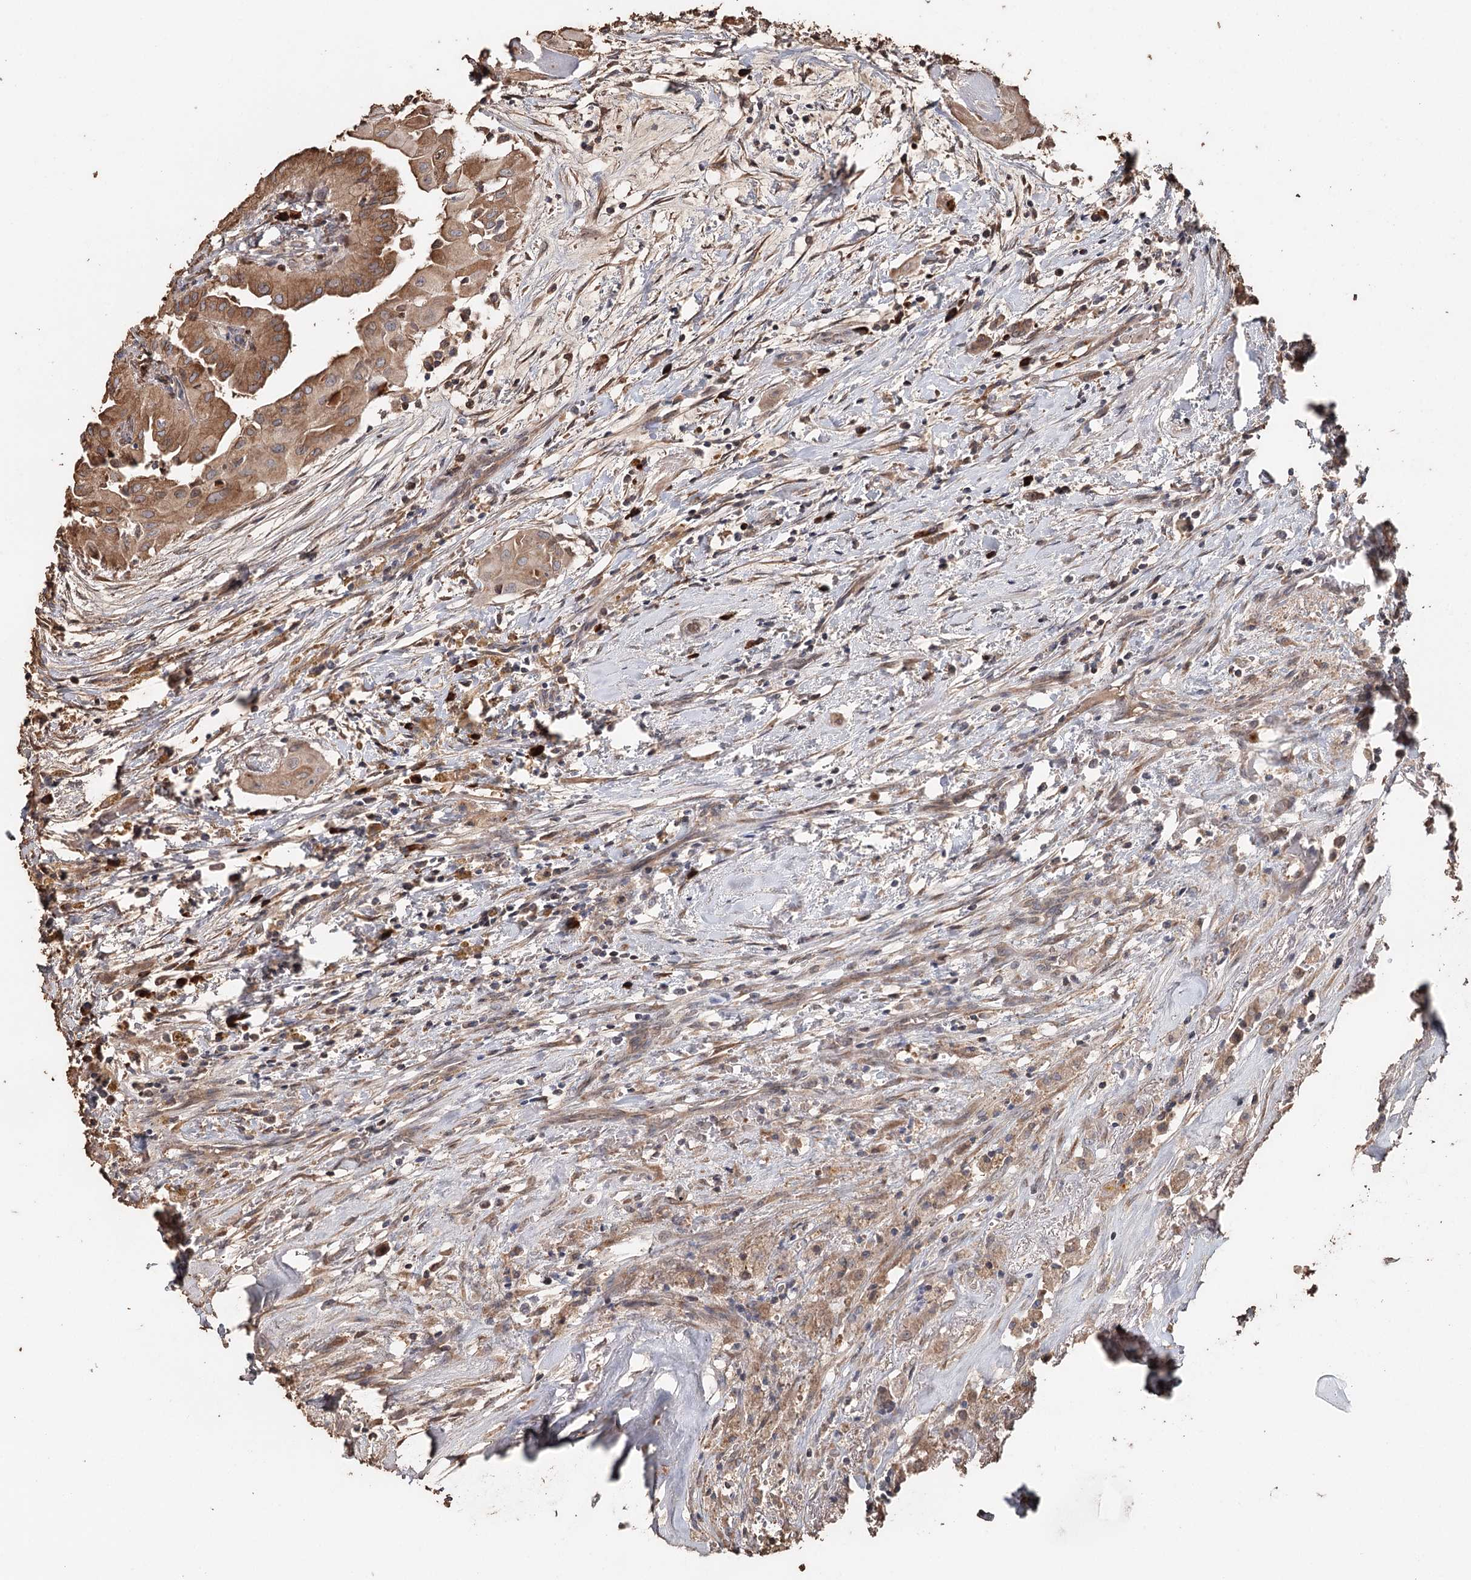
{"staining": {"intensity": "moderate", "quantity": ">75%", "location": "cytoplasmic/membranous"}, "tissue": "thyroid cancer", "cell_type": "Tumor cells", "image_type": "cancer", "snomed": [{"axis": "morphology", "description": "Papillary adenocarcinoma, NOS"}, {"axis": "topography", "description": "Thyroid gland"}], "caption": "Thyroid papillary adenocarcinoma stained with a protein marker exhibits moderate staining in tumor cells.", "gene": "SYVN1", "patient": {"sex": "female", "age": 59}}